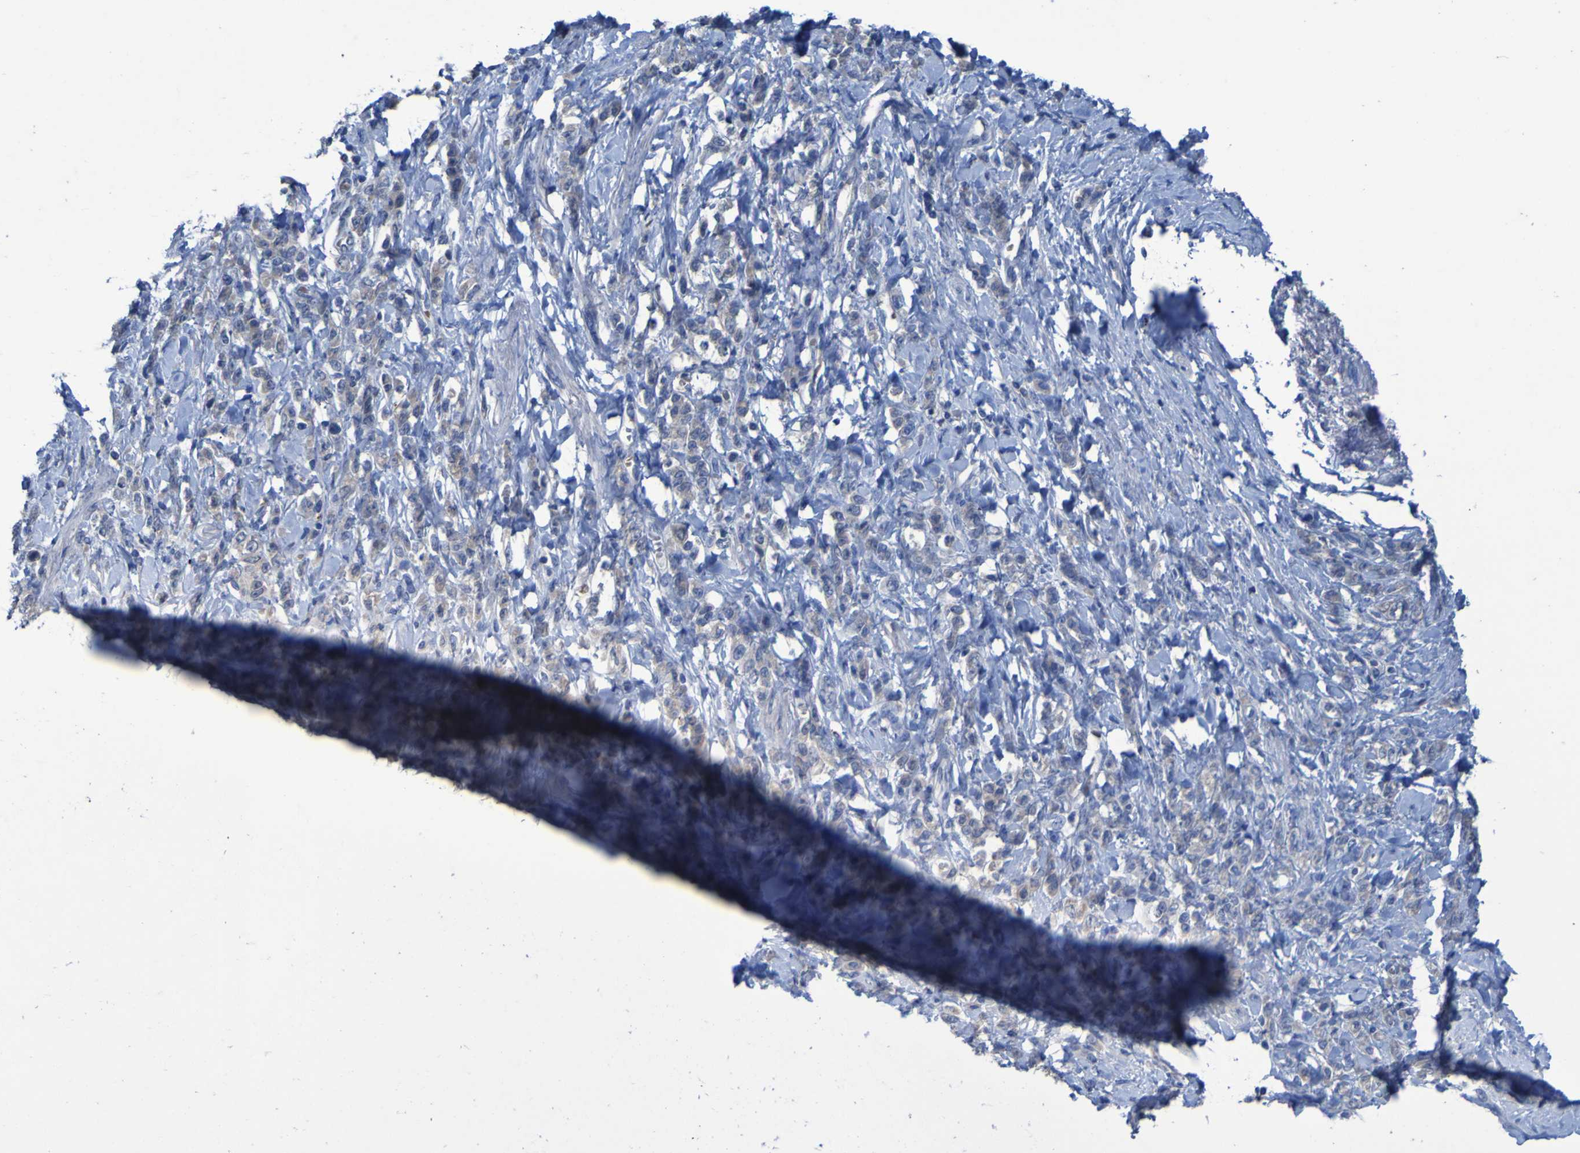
{"staining": {"intensity": "weak", "quantity": "<25%", "location": "cytoplasmic/membranous"}, "tissue": "stomach cancer", "cell_type": "Tumor cells", "image_type": "cancer", "snomed": [{"axis": "morphology", "description": "Adenocarcinoma, NOS"}, {"axis": "topography", "description": "Stomach"}], "caption": "Tumor cells are negative for protein expression in human adenocarcinoma (stomach). (Brightfield microscopy of DAB (3,3'-diaminobenzidine) immunohistochemistry at high magnification).", "gene": "SGK2", "patient": {"sex": "male", "age": 82}}